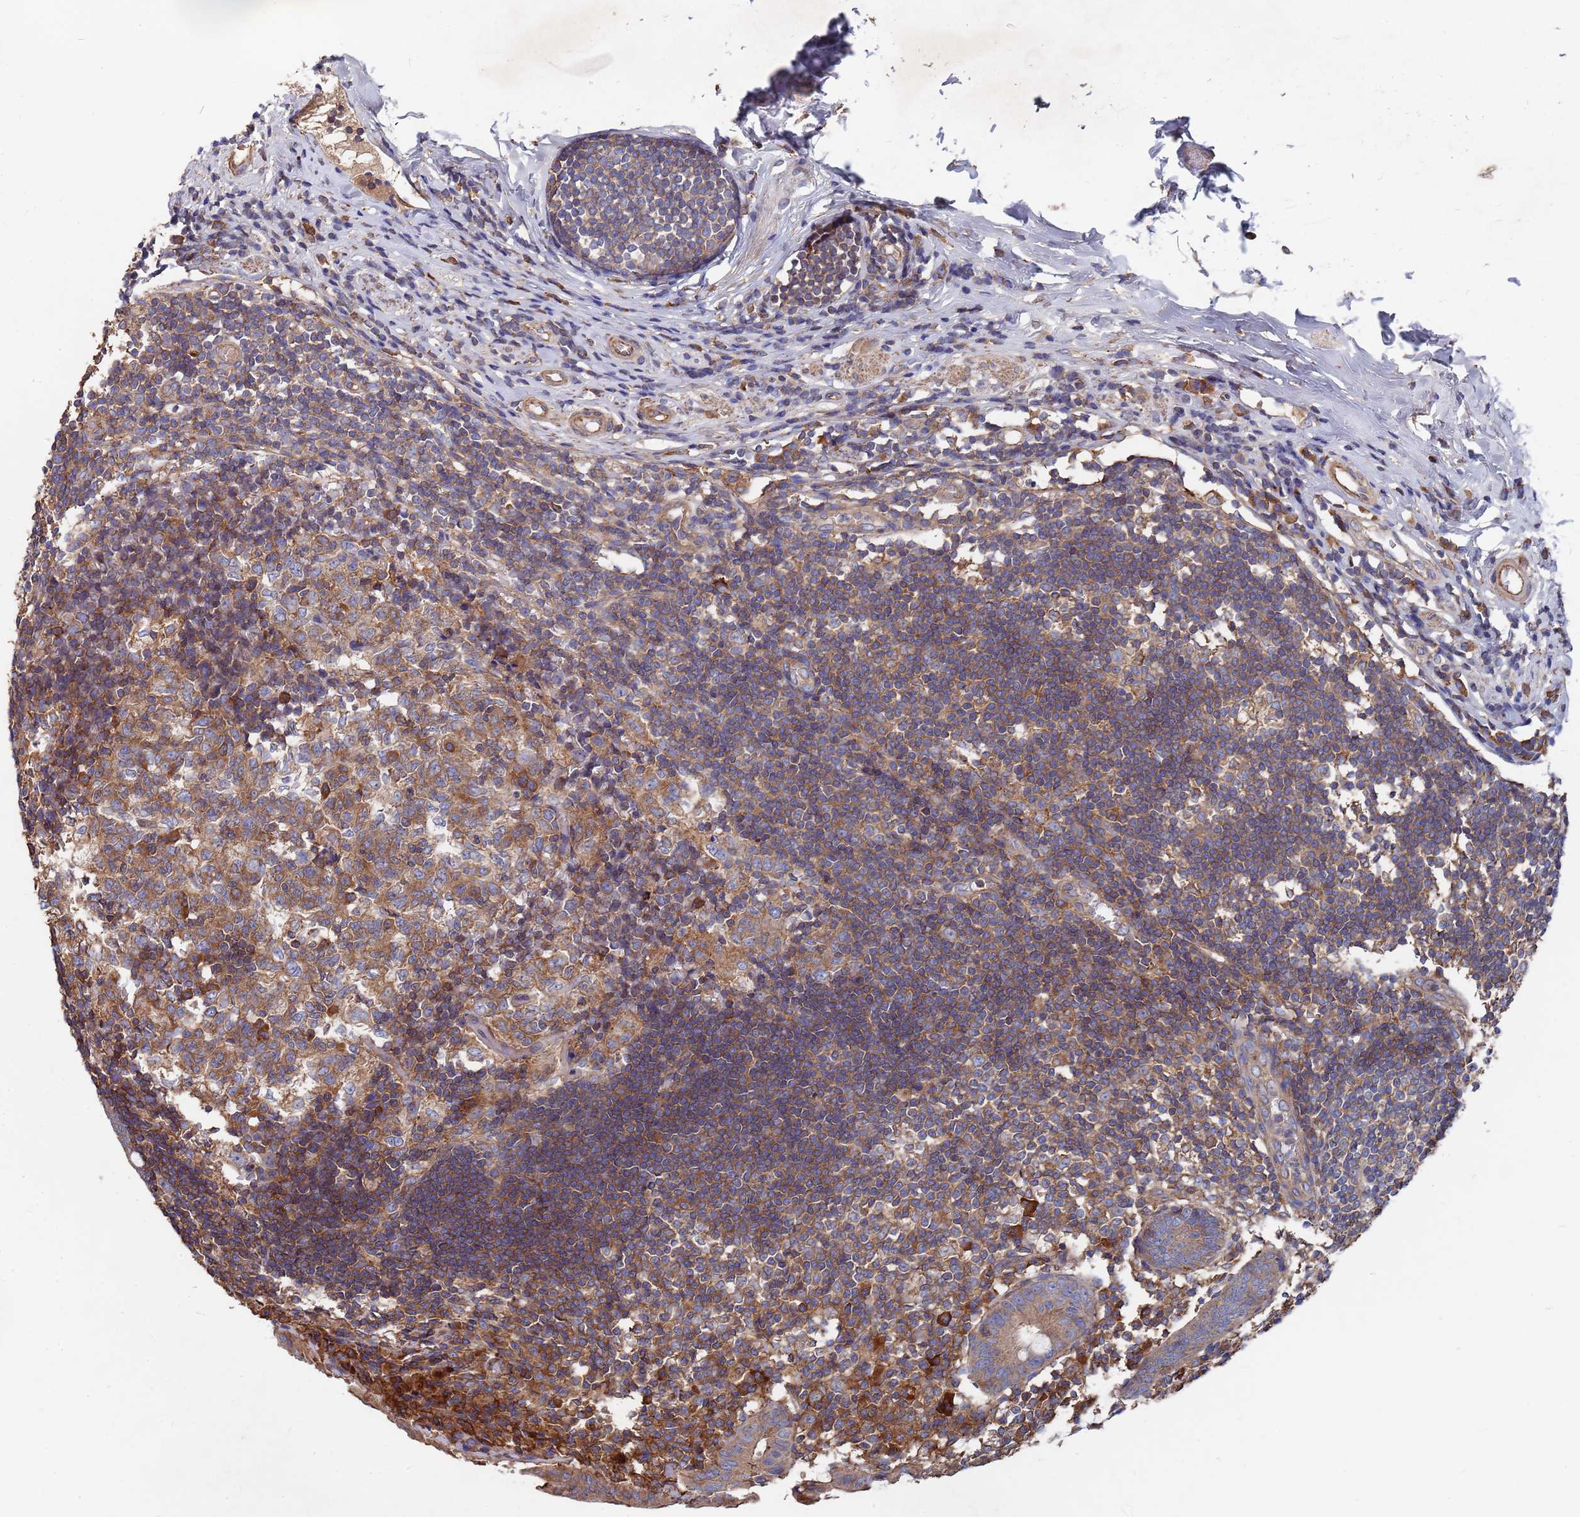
{"staining": {"intensity": "moderate", "quantity": ">75%", "location": "cytoplasmic/membranous"}, "tissue": "appendix", "cell_type": "Glandular cells", "image_type": "normal", "snomed": [{"axis": "morphology", "description": "Normal tissue, NOS"}, {"axis": "topography", "description": "Appendix"}], "caption": "Immunohistochemical staining of normal appendix displays moderate cytoplasmic/membranous protein expression in about >75% of glandular cells. (IHC, brightfield microscopy, high magnification).", "gene": "PYCR1", "patient": {"sex": "female", "age": 54}}